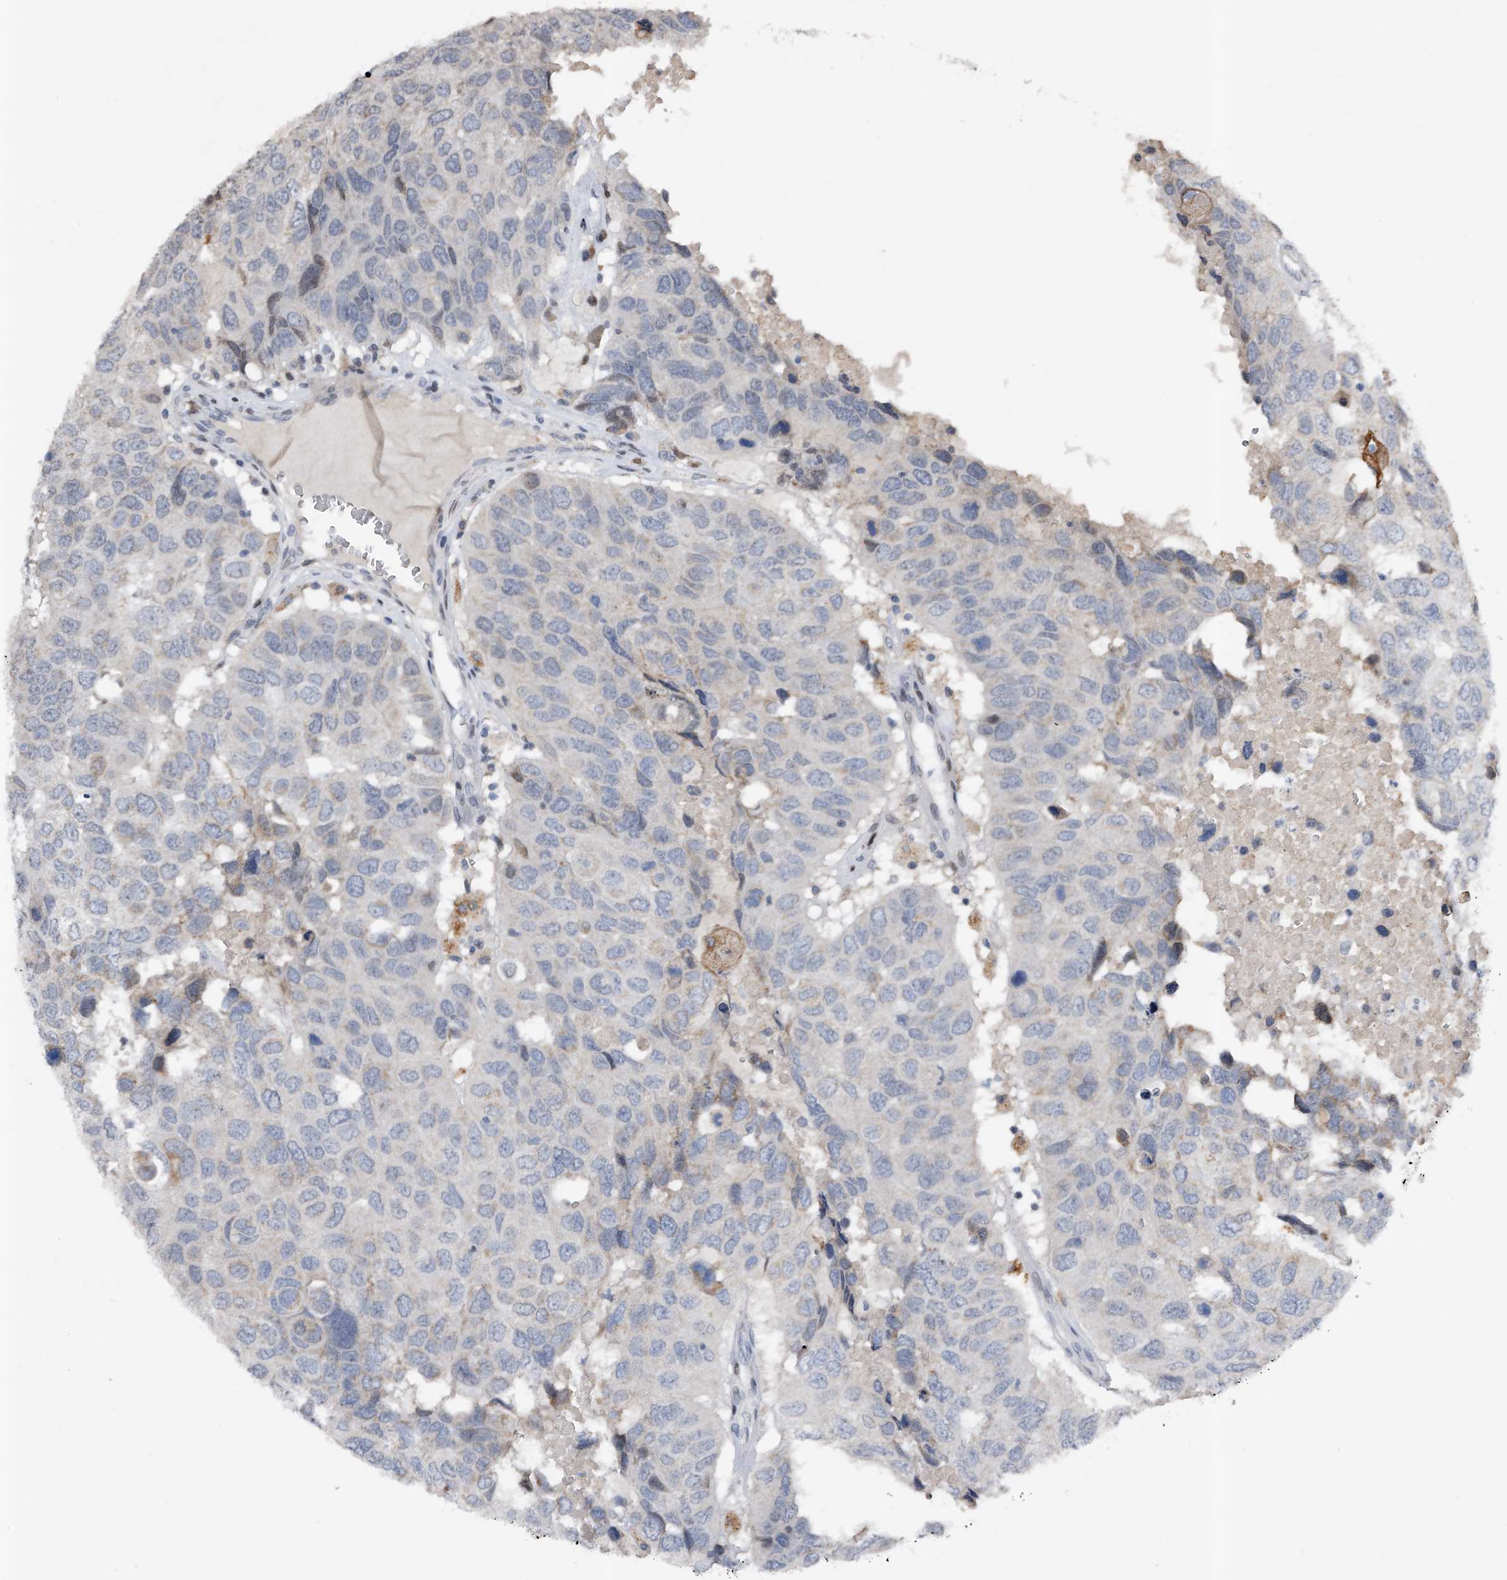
{"staining": {"intensity": "negative", "quantity": "none", "location": "none"}, "tissue": "head and neck cancer", "cell_type": "Tumor cells", "image_type": "cancer", "snomed": [{"axis": "morphology", "description": "Squamous cell carcinoma, NOS"}, {"axis": "topography", "description": "Head-Neck"}], "caption": "Tumor cells show no significant protein expression in head and neck squamous cell carcinoma.", "gene": "RWDD2A", "patient": {"sex": "male", "age": 66}}